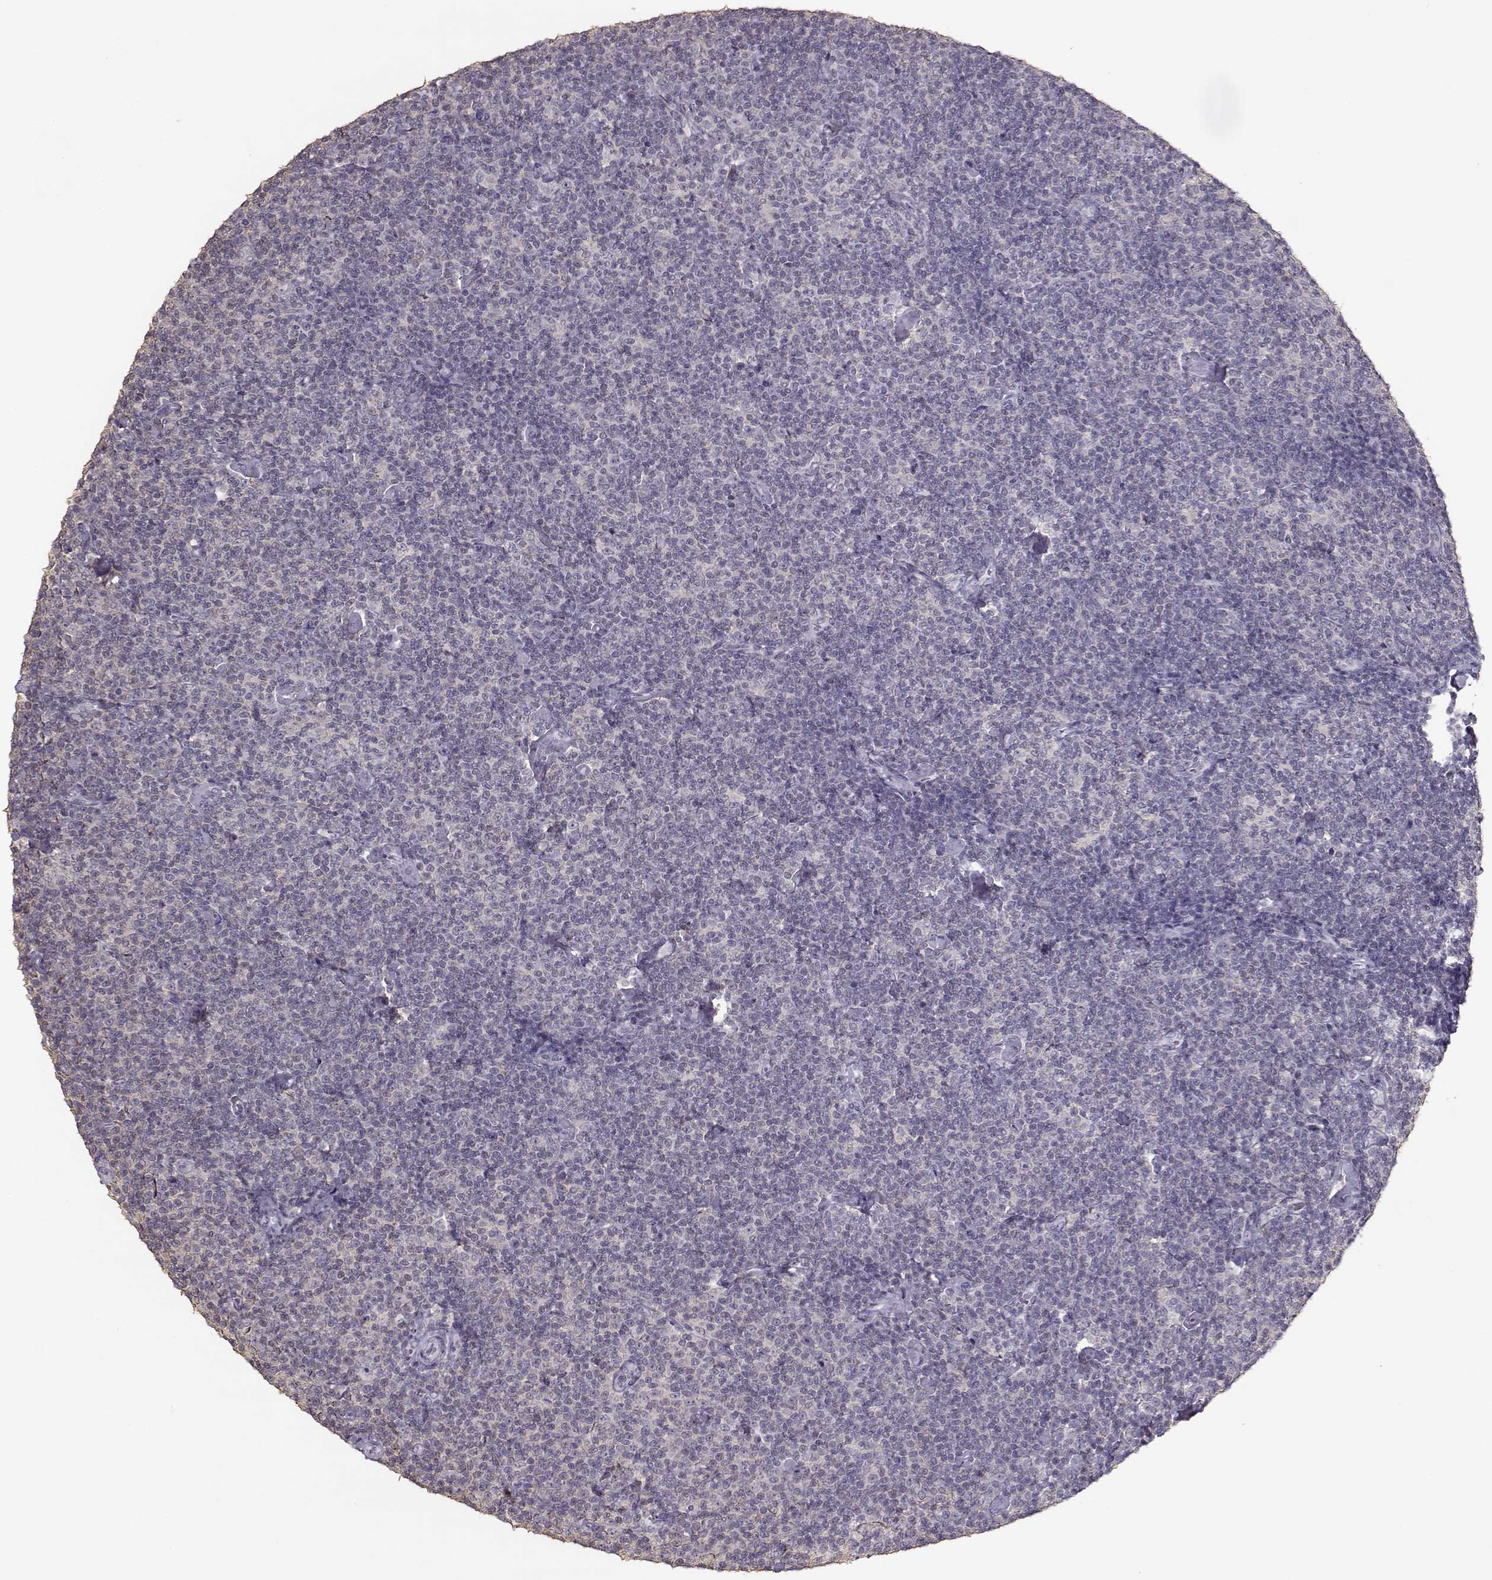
{"staining": {"intensity": "negative", "quantity": "none", "location": "none"}, "tissue": "lymphoma", "cell_type": "Tumor cells", "image_type": "cancer", "snomed": [{"axis": "morphology", "description": "Malignant lymphoma, non-Hodgkin's type, Low grade"}, {"axis": "topography", "description": "Lymph node"}], "caption": "Micrograph shows no protein expression in tumor cells of low-grade malignant lymphoma, non-Hodgkin's type tissue.", "gene": "UROC1", "patient": {"sex": "male", "age": 81}}